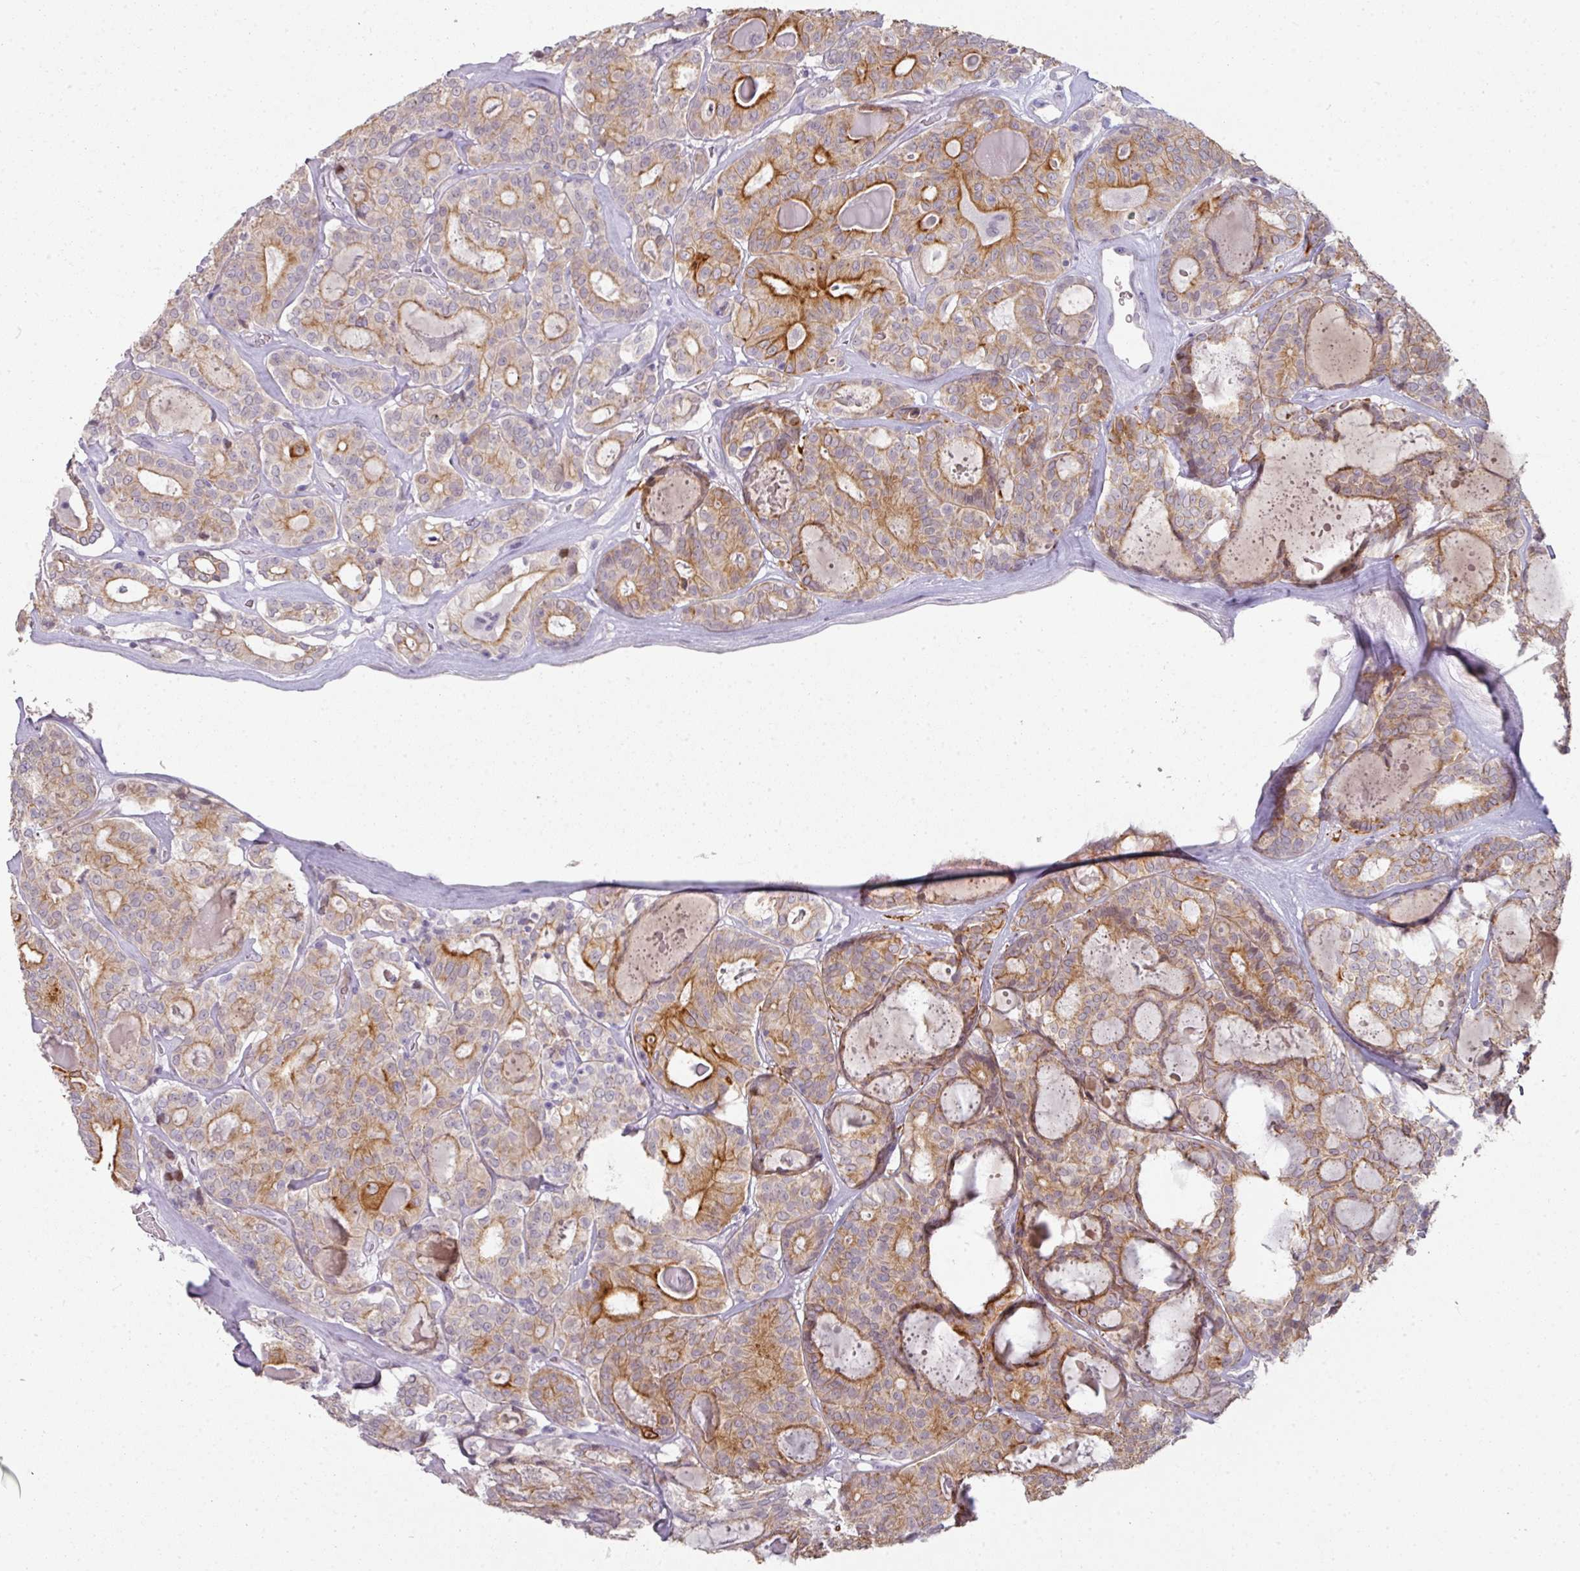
{"staining": {"intensity": "moderate", "quantity": "25%-75%", "location": "cytoplasmic/membranous"}, "tissue": "thyroid cancer", "cell_type": "Tumor cells", "image_type": "cancer", "snomed": [{"axis": "morphology", "description": "Papillary adenocarcinoma, NOS"}, {"axis": "topography", "description": "Thyroid gland"}], "caption": "A brown stain highlights moderate cytoplasmic/membranous staining of a protein in human thyroid papillary adenocarcinoma tumor cells.", "gene": "GTF2H3", "patient": {"sex": "female", "age": 72}}